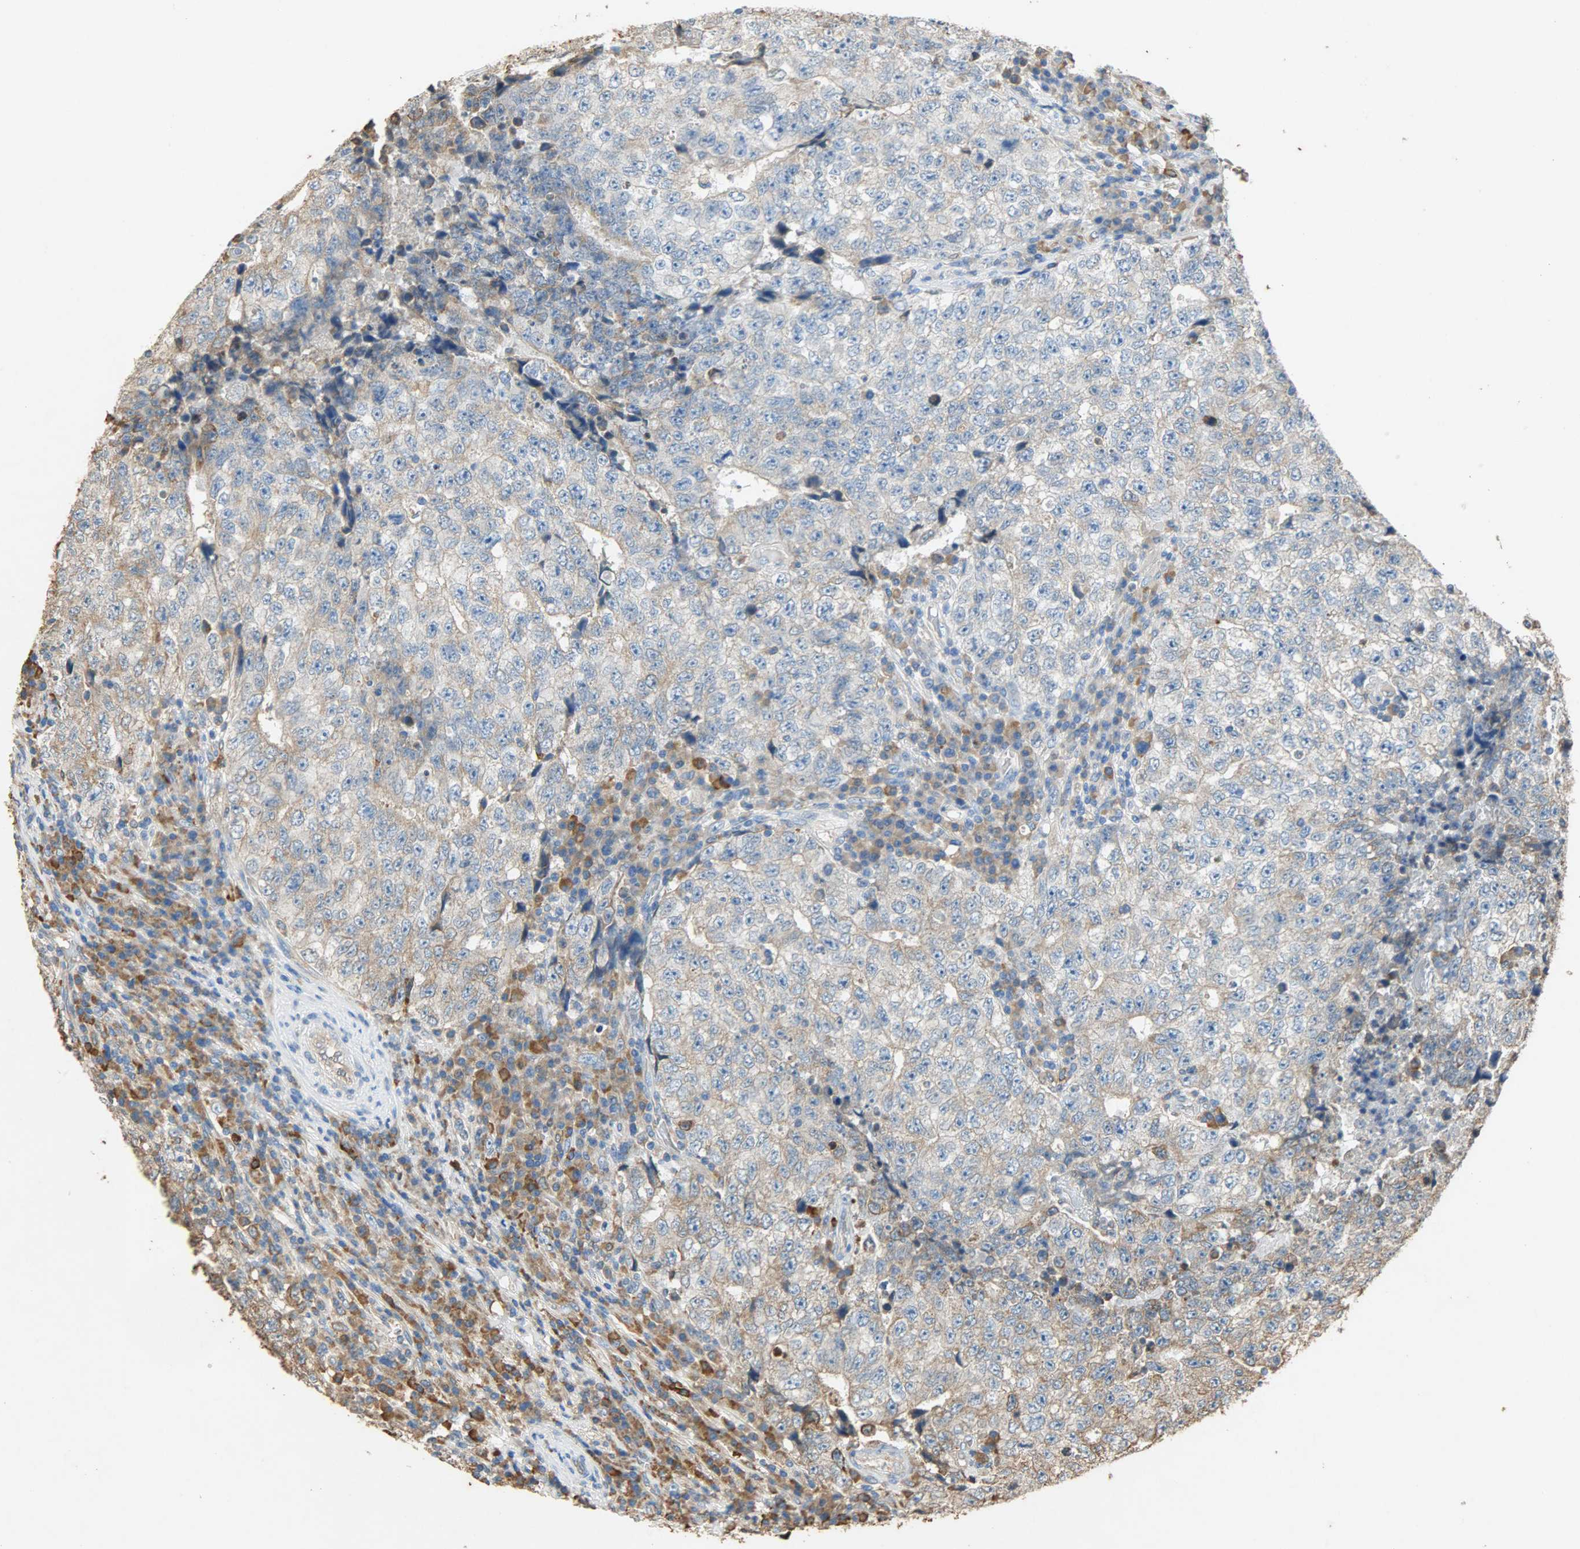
{"staining": {"intensity": "moderate", "quantity": ">75%", "location": "cytoplasmic/membranous"}, "tissue": "testis cancer", "cell_type": "Tumor cells", "image_type": "cancer", "snomed": [{"axis": "morphology", "description": "Necrosis, NOS"}, {"axis": "morphology", "description": "Carcinoma, Embryonal, NOS"}, {"axis": "topography", "description": "Testis"}], "caption": "A histopathology image of human testis cancer stained for a protein shows moderate cytoplasmic/membranous brown staining in tumor cells.", "gene": "HSPA5", "patient": {"sex": "male", "age": 19}}